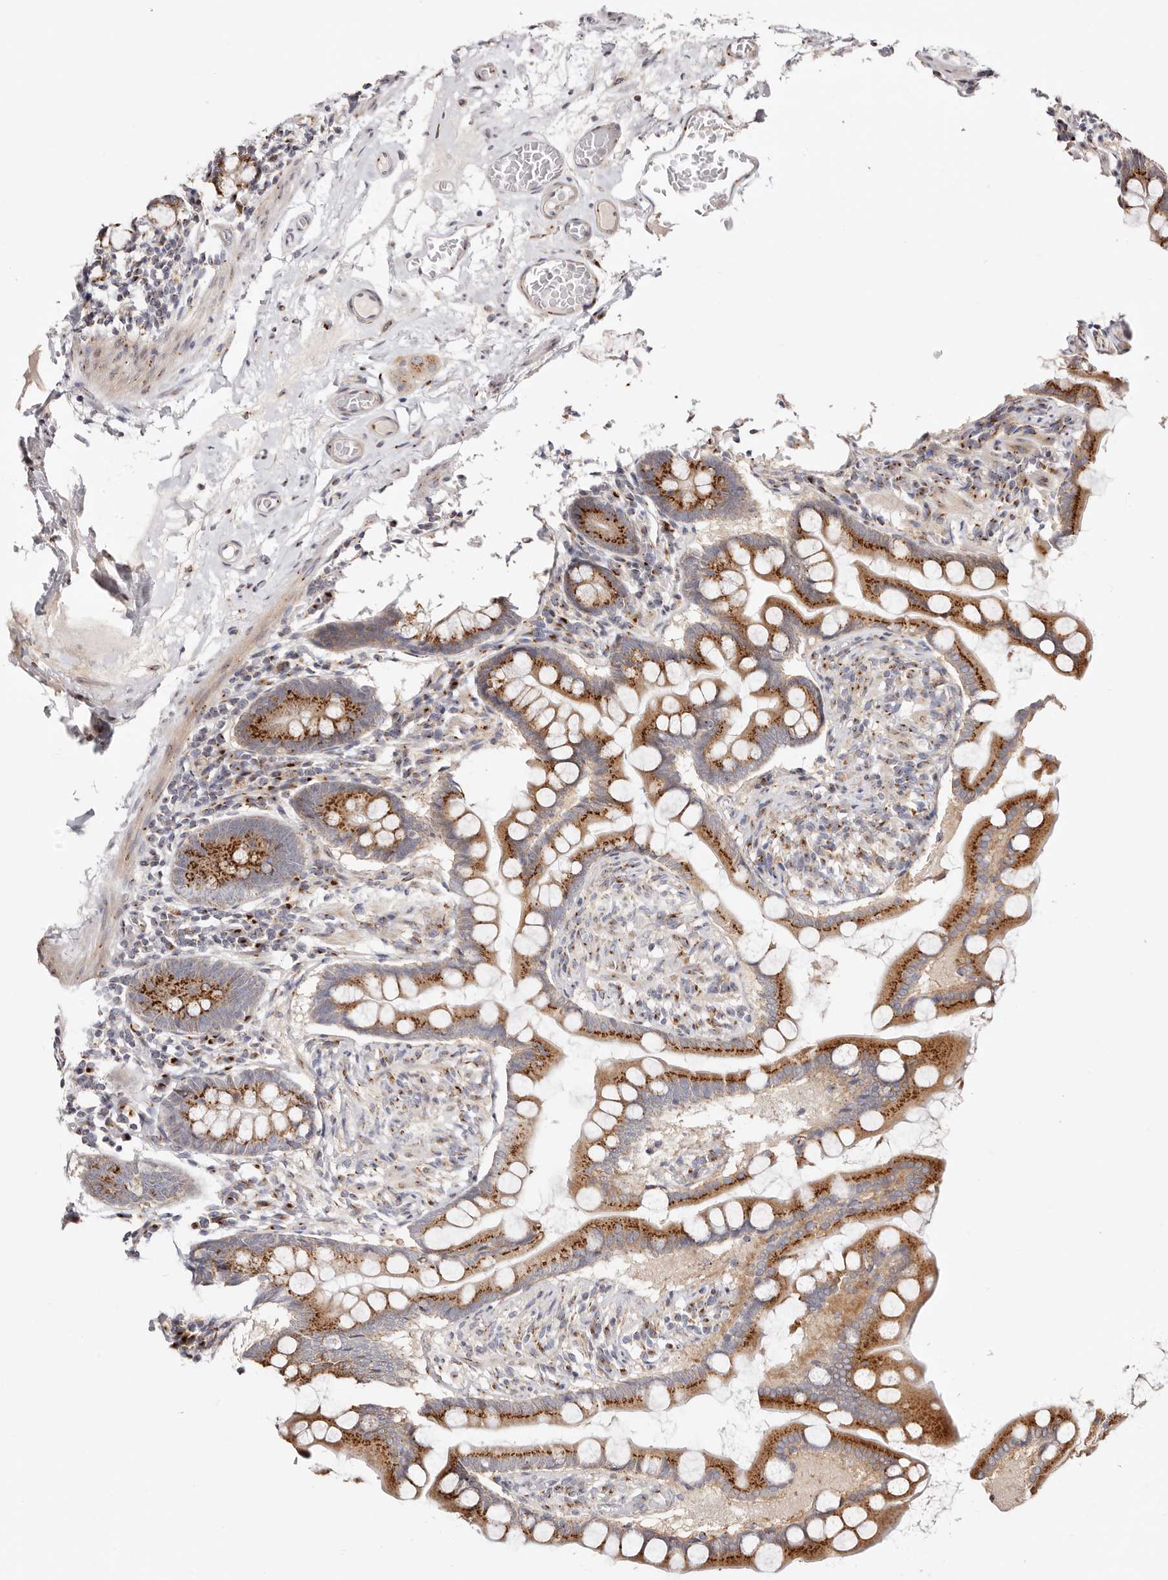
{"staining": {"intensity": "strong", "quantity": ">75%", "location": "cytoplasmic/membranous"}, "tissue": "small intestine", "cell_type": "Glandular cells", "image_type": "normal", "snomed": [{"axis": "morphology", "description": "Normal tissue, NOS"}, {"axis": "topography", "description": "Small intestine"}], "caption": "Small intestine was stained to show a protein in brown. There is high levels of strong cytoplasmic/membranous staining in about >75% of glandular cells. (Brightfield microscopy of DAB IHC at high magnification).", "gene": "MAPK6", "patient": {"sex": "male", "age": 41}}